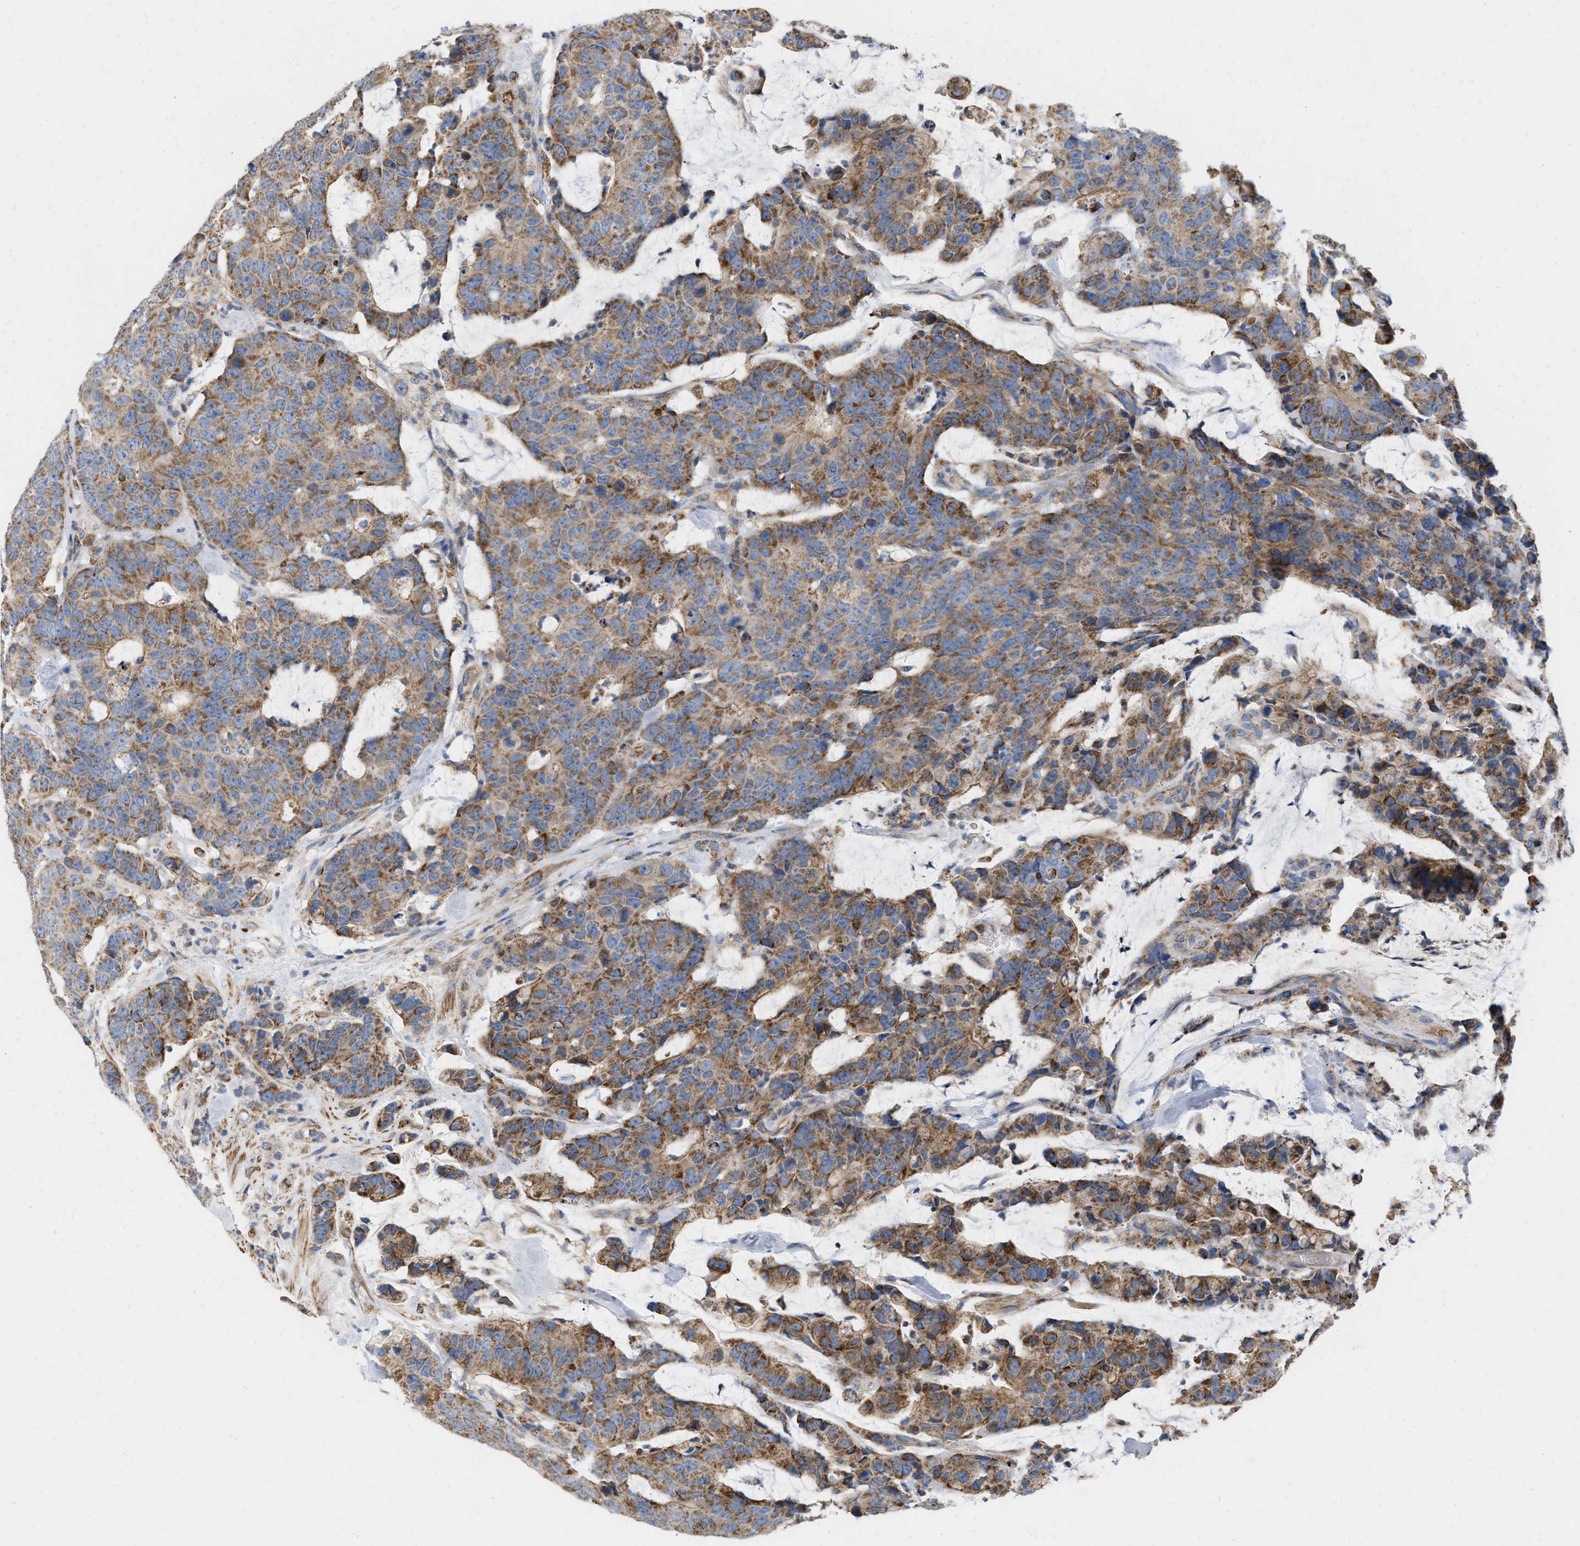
{"staining": {"intensity": "moderate", "quantity": ">75%", "location": "cytoplasmic/membranous"}, "tissue": "colorectal cancer", "cell_type": "Tumor cells", "image_type": "cancer", "snomed": [{"axis": "morphology", "description": "Adenocarcinoma, NOS"}, {"axis": "topography", "description": "Colon"}], "caption": "Protein staining by IHC shows moderate cytoplasmic/membranous staining in about >75% of tumor cells in adenocarcinoma (colorectal). (DAB (3,3'-diaminobenzidine) IHC with brightfield microscopy, high magnification).", "gene": "GRB10", "patient": {"sex": "female", "age": 86}}